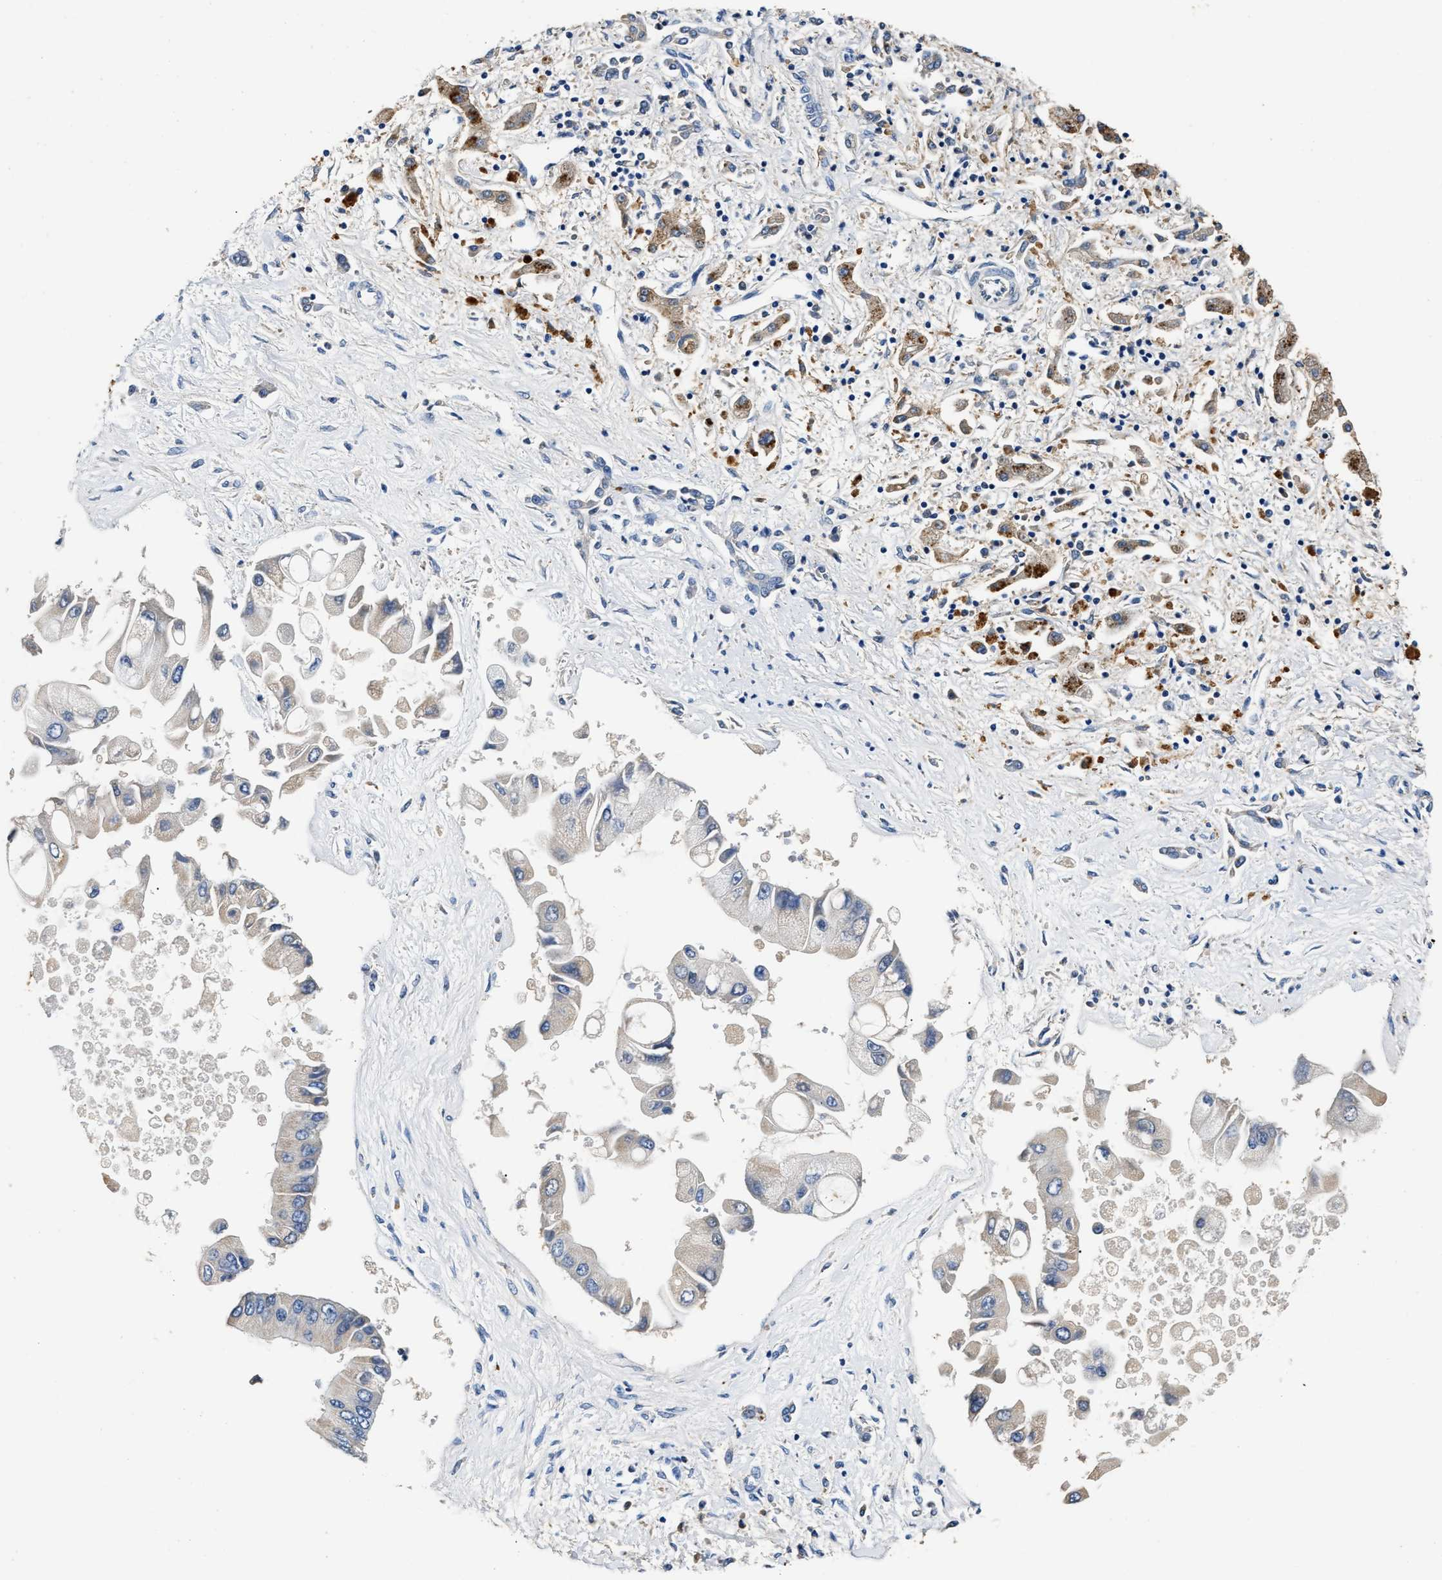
{"staining": {"intensity": "negative", "quantity": "none", "location": "none"}, "tissue": "liver cancer", "cell_type": "Tumor cells", "image_type": "cancer", "snomed": [{"axis": "morphology", "description": "Cholangiocarcinoma"}, {"axis": "topography", "description": "Liver"}], "caption": "High magnification brightfield microscopy of liver cancer stained with DAB (3,3'-diaminobenzidine) (brown) and counterstained with hematoxylin (blue): tumor cells show no significant positivity.", "gene": "SLCO2B1", "patient": {"sex": "male", "age": 50}}